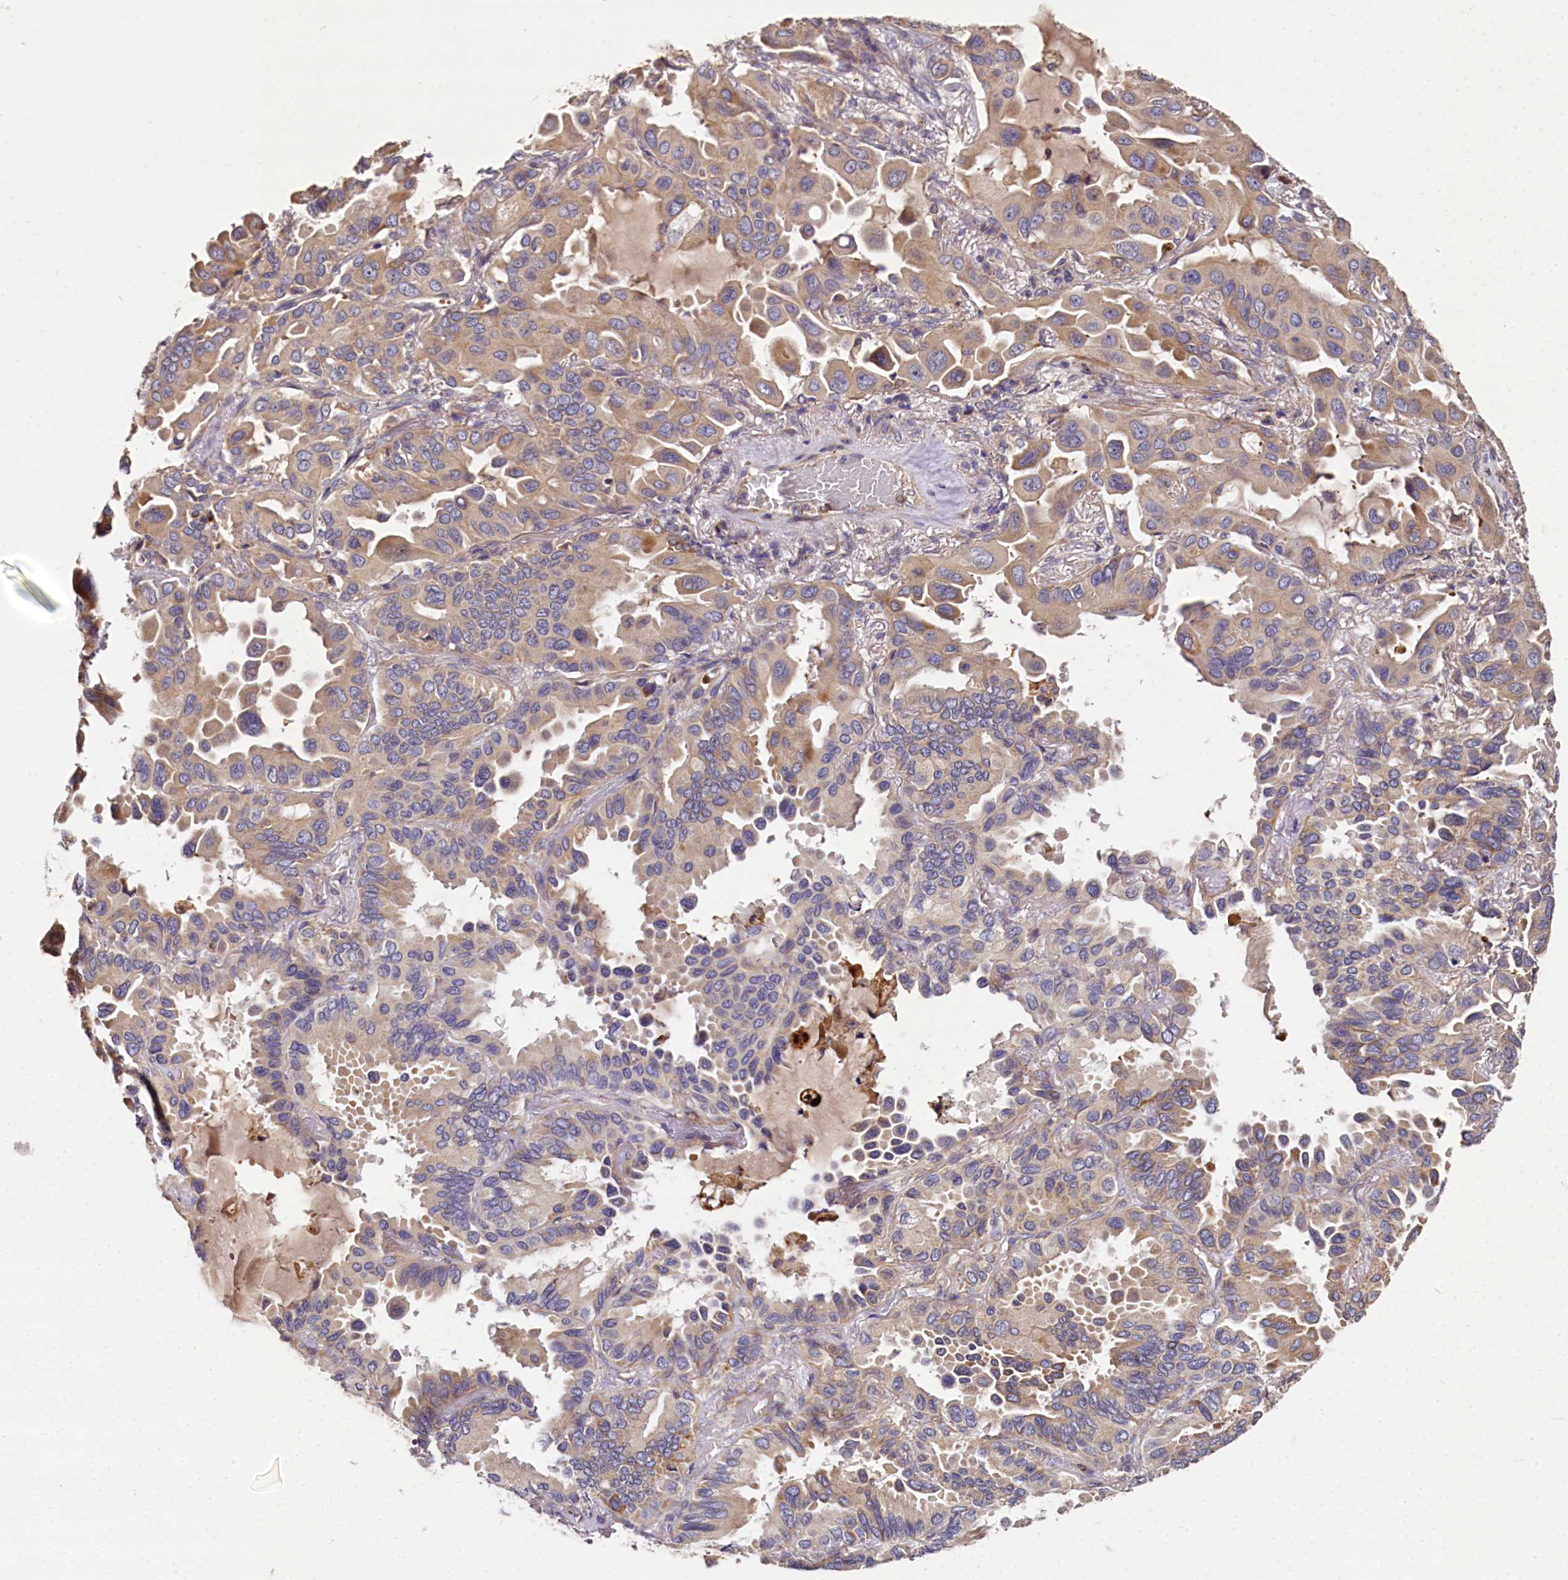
{"staining": {"intensity": "moderate", "quantity": "25%-75%", "location": "cytoplasmic/membranous"}, "tissue": "lung cancer", "cell_type": "Tumor cells", "image_type": "cancer", "snomed": [{"axis": "morphology", "description": "Adenocarcinoma, NOS"}, {"axis": "topography", "description": "Lung"}], "caption": "IHC staining of adenocarcinoma (lung), which demonstrates medium levels of moderate cytoplasmic/membranous staining in approximately 25%-75% of tumor cells indicating moderate cytoplasmic/membranous protein expression. The staining was performed using DAB (brown) for protein detection and nuclei were counterstained in hematoxylin (blue).", "gene": "SPRYD3", "patient": {"sex": "male", "age": 64}}